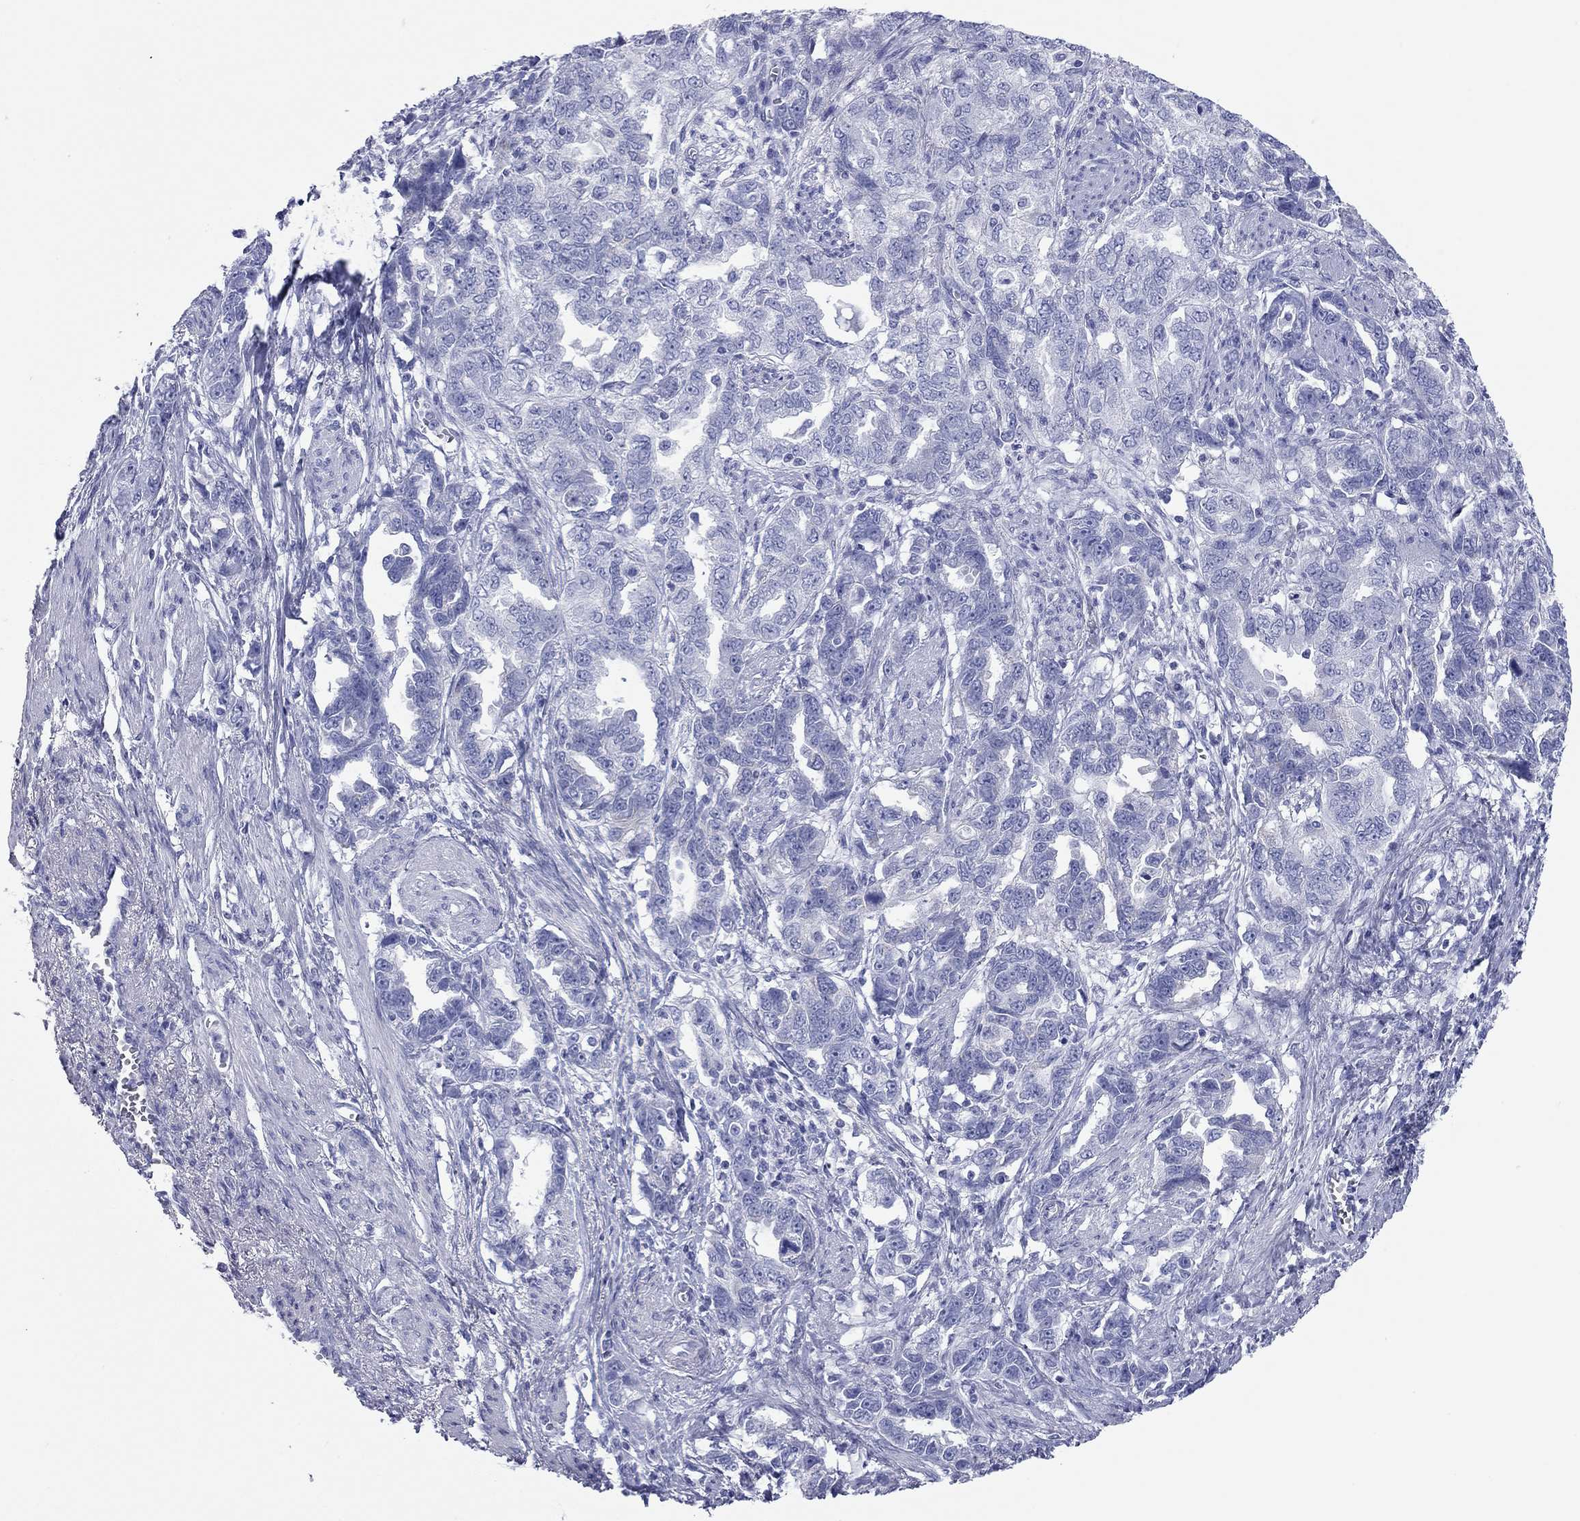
{"staining": {"intensity": "negative", "quantity": "none", "location": "none"}, "tissue": "ovarian cancer", "cell_type": "Tumor cells", "image_type": "cancer", "snomed": [{"axis": "morphology", "description": "Cystadenocarcinoma, serous, NOS"}, {"axis": "topography", "description": "Ovary"}], "caption": "Tumor cells show no significant protein positivity in ovarian cancer. (DAB (3,3'-diaminobenzidine) immunohistochemistry with hematoxylin counter stain).", "gene": "VSIG10", "patient": {"sex": "female", "age": 51}}